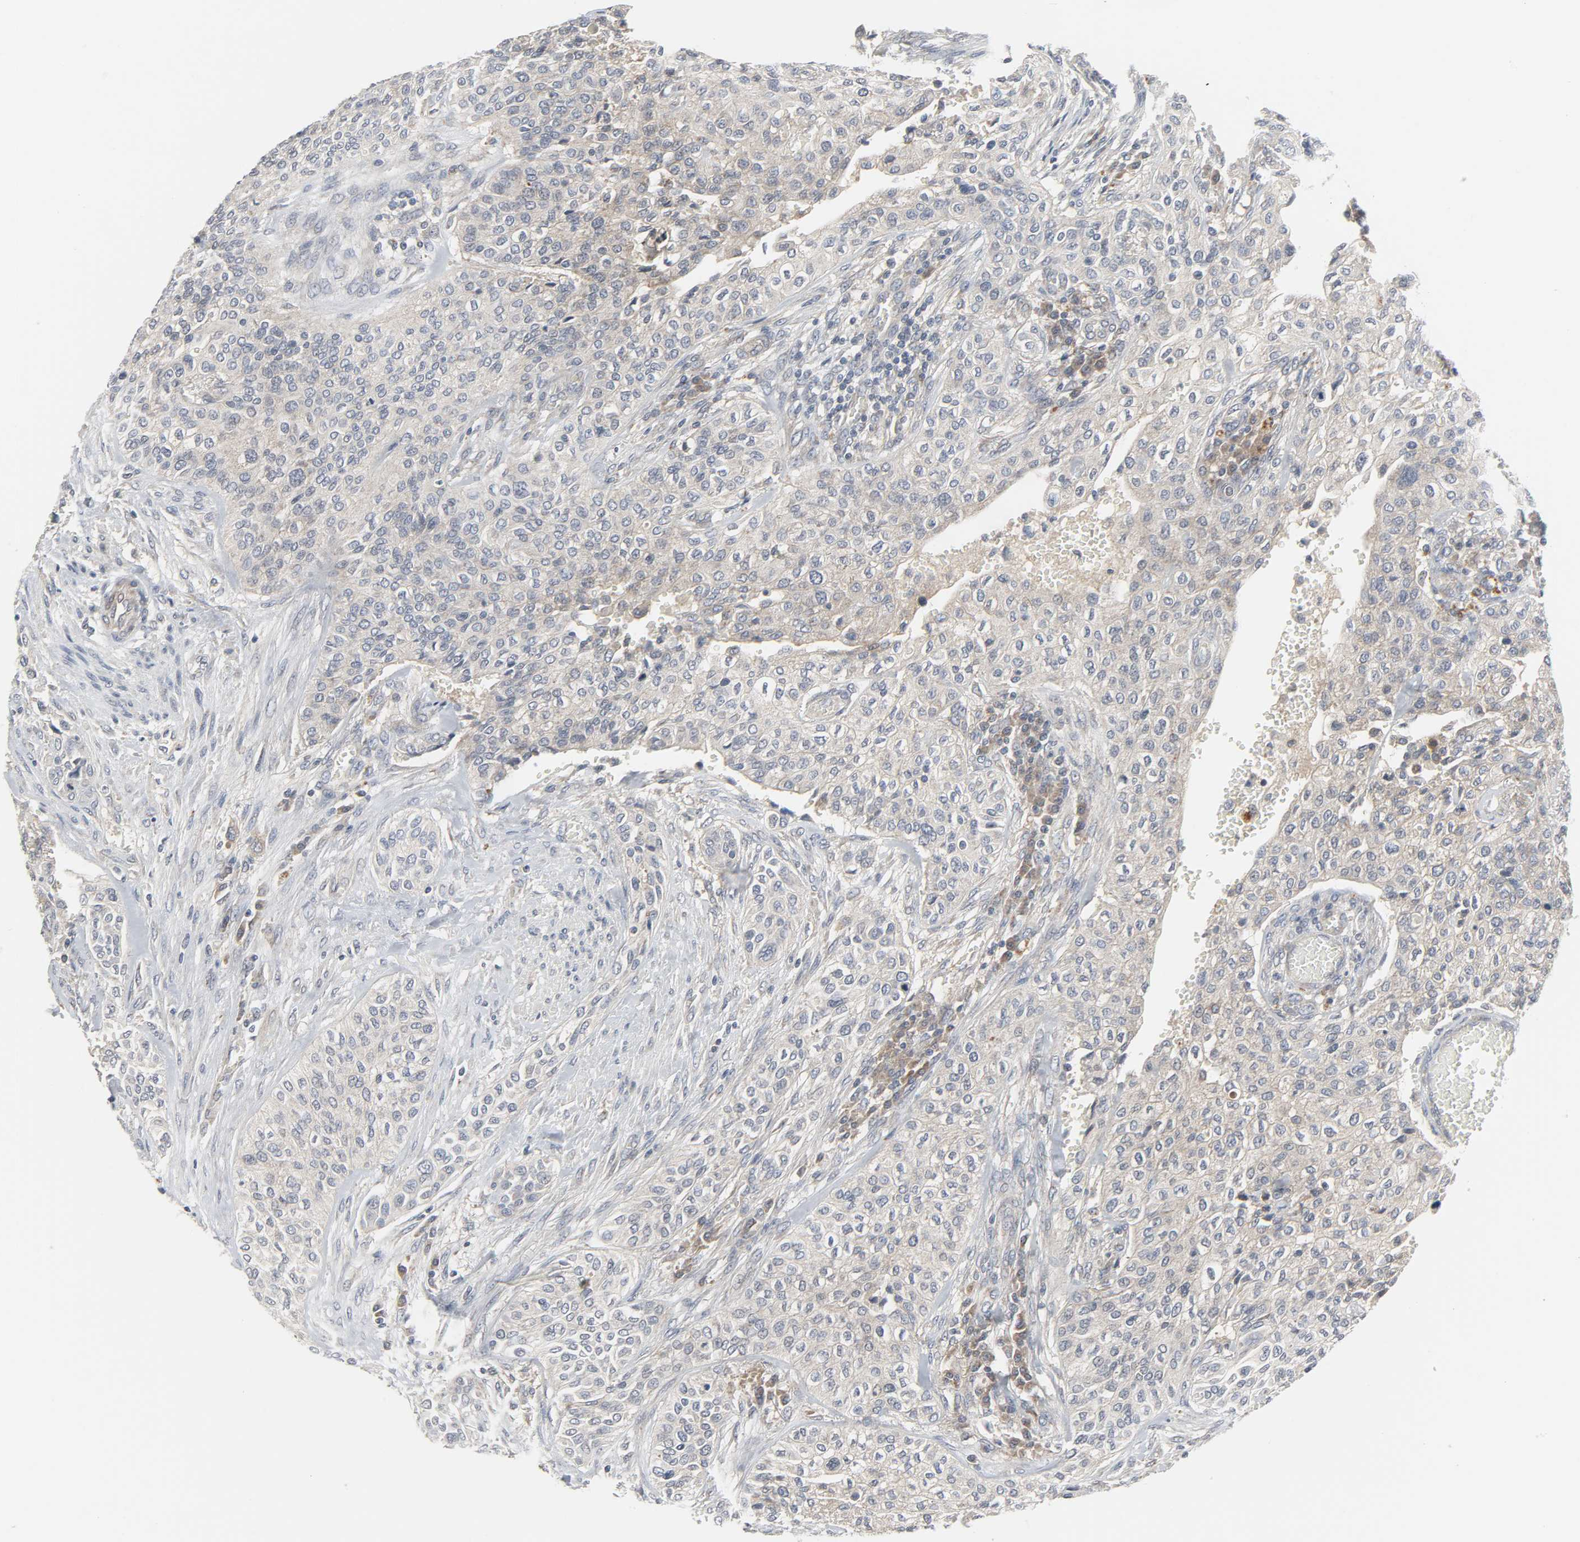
{"staining": {"intensity": "moderate", "quantity": "<25%", "location": "cytoplasmic/membranous"}, "tissue": "urothelial cancer", "cell_type": "Tumor cells", "image_type": "cancer", "snomed": [{"axis": "morphology", "description": "Urothelial carcinoma, High grade"}, {"axis": "topography", "description": "Urinary bladder"}], "caption": "Immunohistochemical staining of urothelial carcinoma (high-grade) displays low levels of moderate cytoplasmic/membranous expression in approximately <25% of tumor cells. The staining was performed using DAB, with brown indicating positive protein expression. Nuclei are stained blue with hematoxylin.", "gene": "CLIP1", "patient": {"sex": "male", "age": 74}}